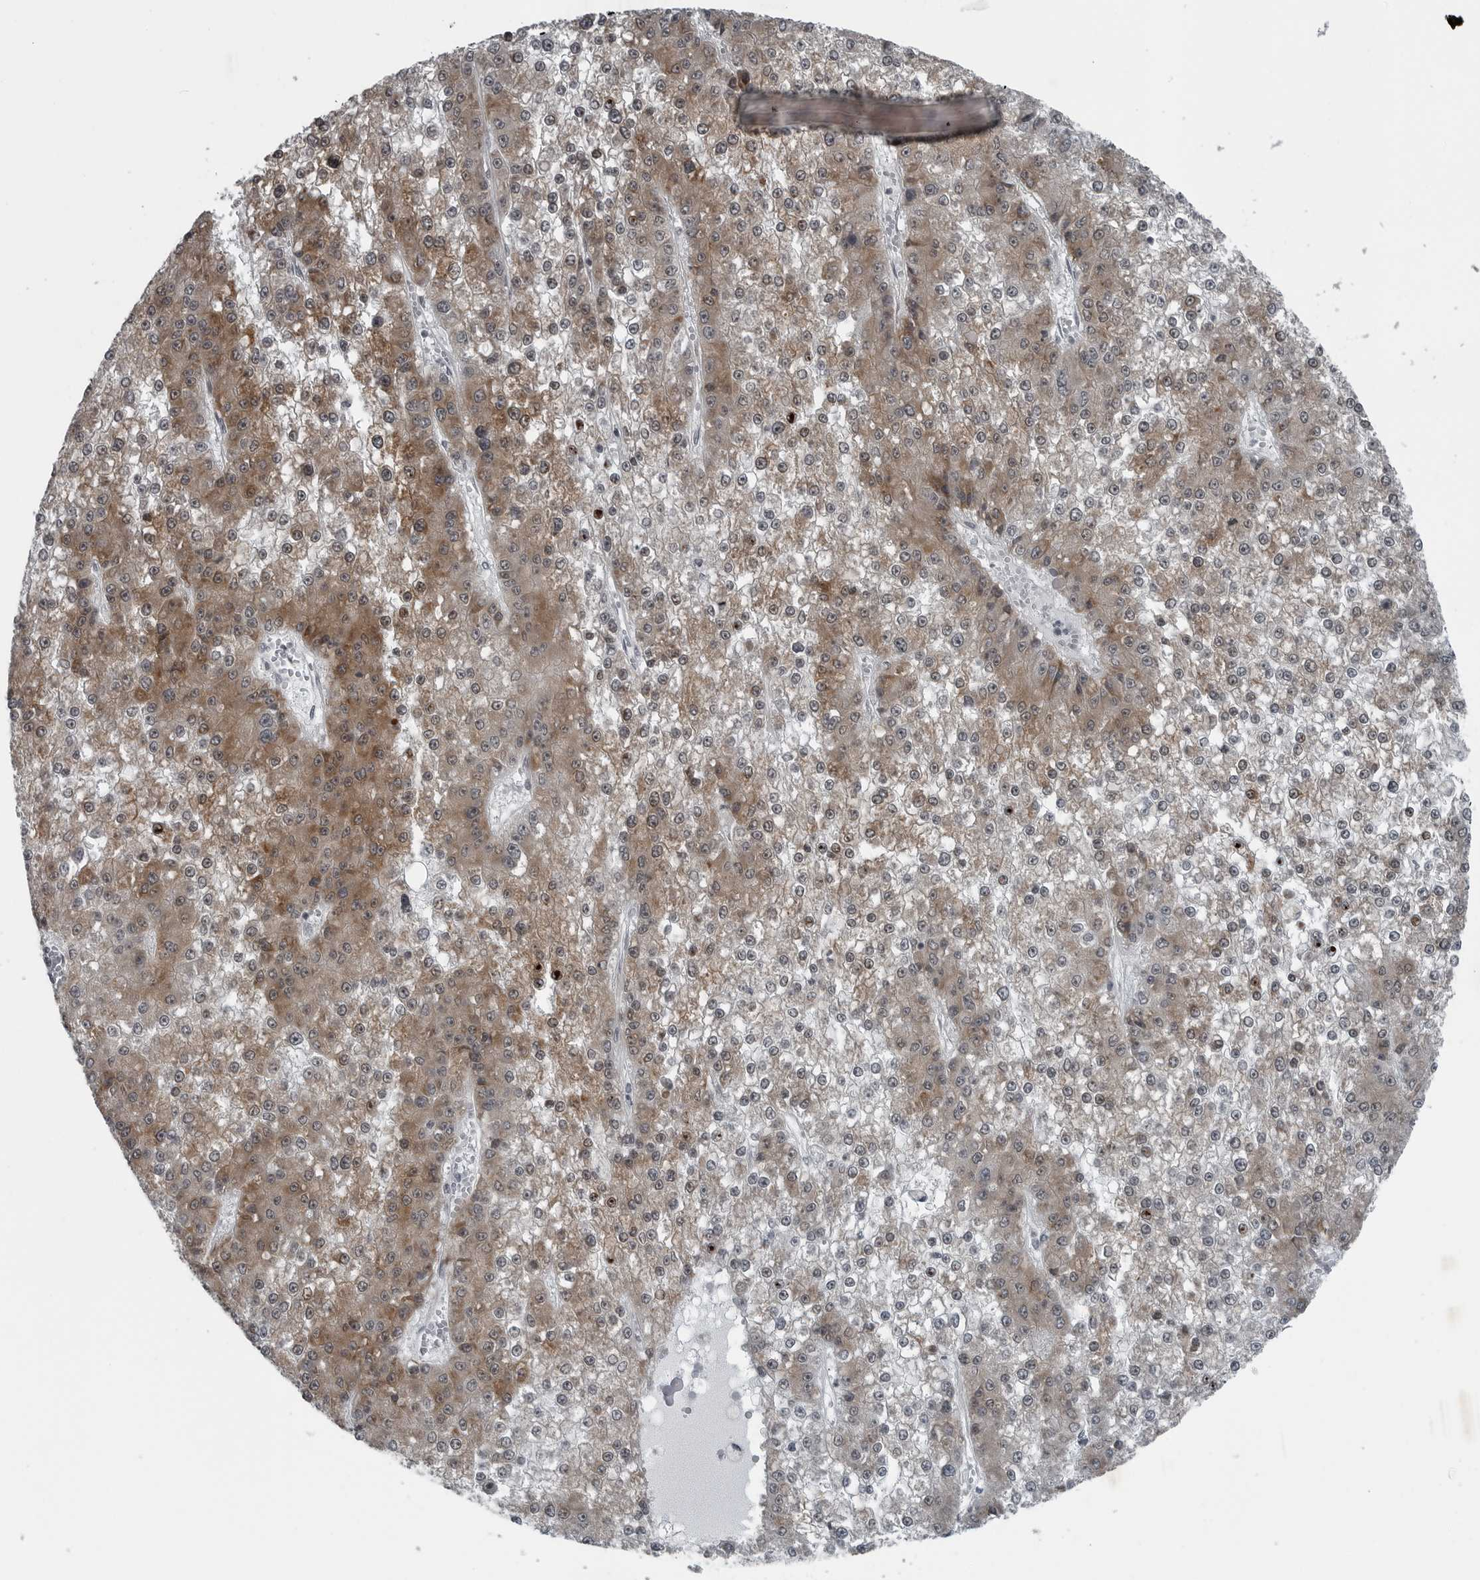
{"staining": {"intensity": "moderate", "quantity": ">75%", "location": "cytoplasmic/membranous"}, "tissue": "liver cancer", "cell_type": "Tumor cells", "image_type": "cancer", "snomed": [{"axis": "morphology", "description": "Carcinoma, Hepatocellular, NOS"}, {"axis": "topography", "description": "Liver"}], "caption": "An IHC histopathology image of neoplastic tissue is shown. Protein staining in brown labels moderate cytoplasmic/membranous positivity in liver cancer (hepatocellular carcinoma) within tumor cells.", "gene": "DNAAF11", "patient": {"sex": "female", "age": 73}}